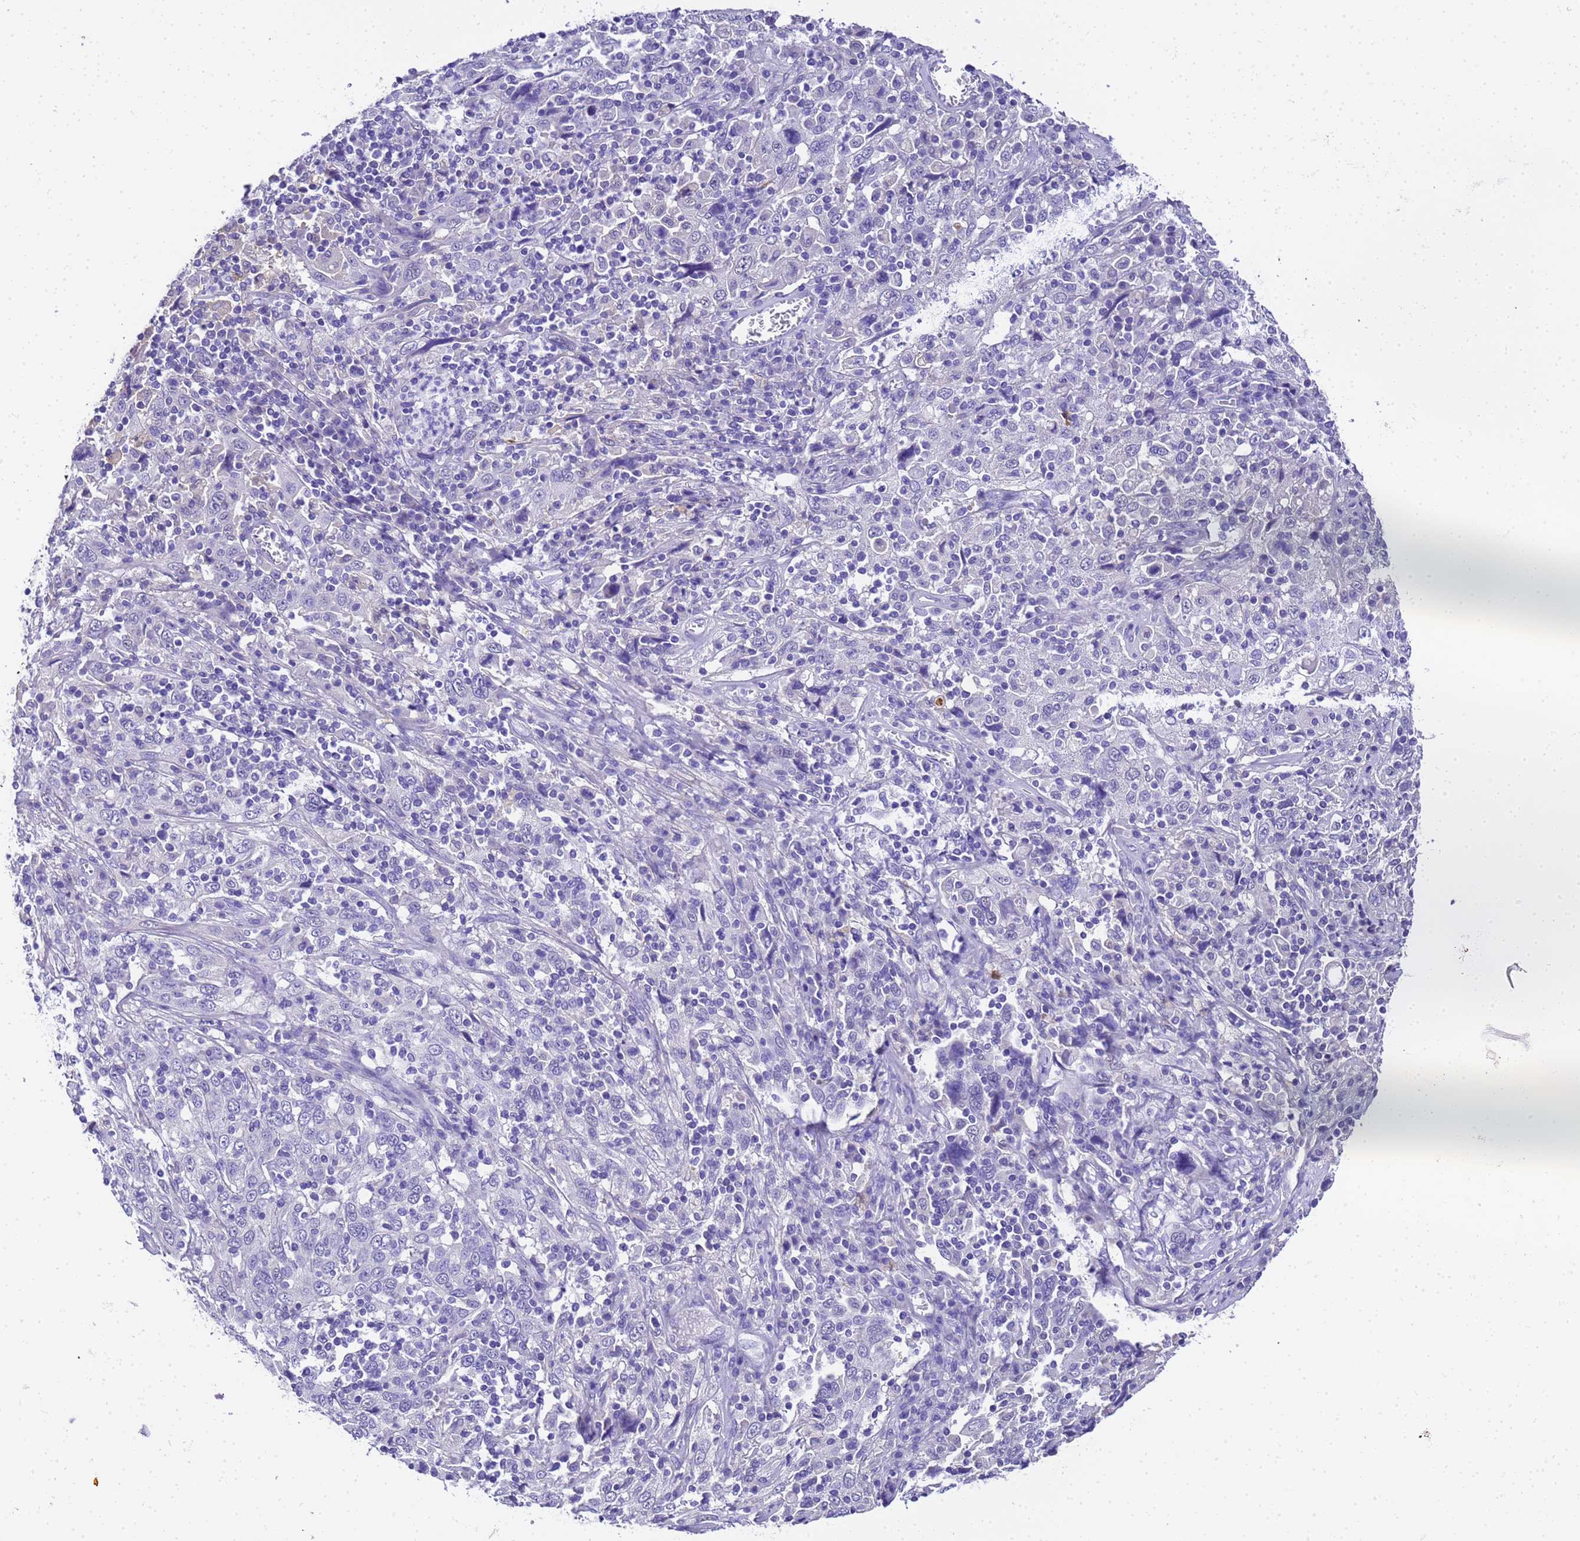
{"staining": {"intensity": "negative", "quantity": "none", "location": "none"}, "tissue": "cervical cancer", "cell_type": "Tumor cells", "image_type": "cancer", "snomed": [{"axis": "morphology", "description": "Squamous cell carcinoma, NOS"}, {"axis": "topography", "description": "Cervix"}], "caption": "The micrograph reveals no staining of tumor cells in squamous cell carcinoma (cervical).", "gene": "HSPB6", "patient": {"sex": "female", "age": 46}}